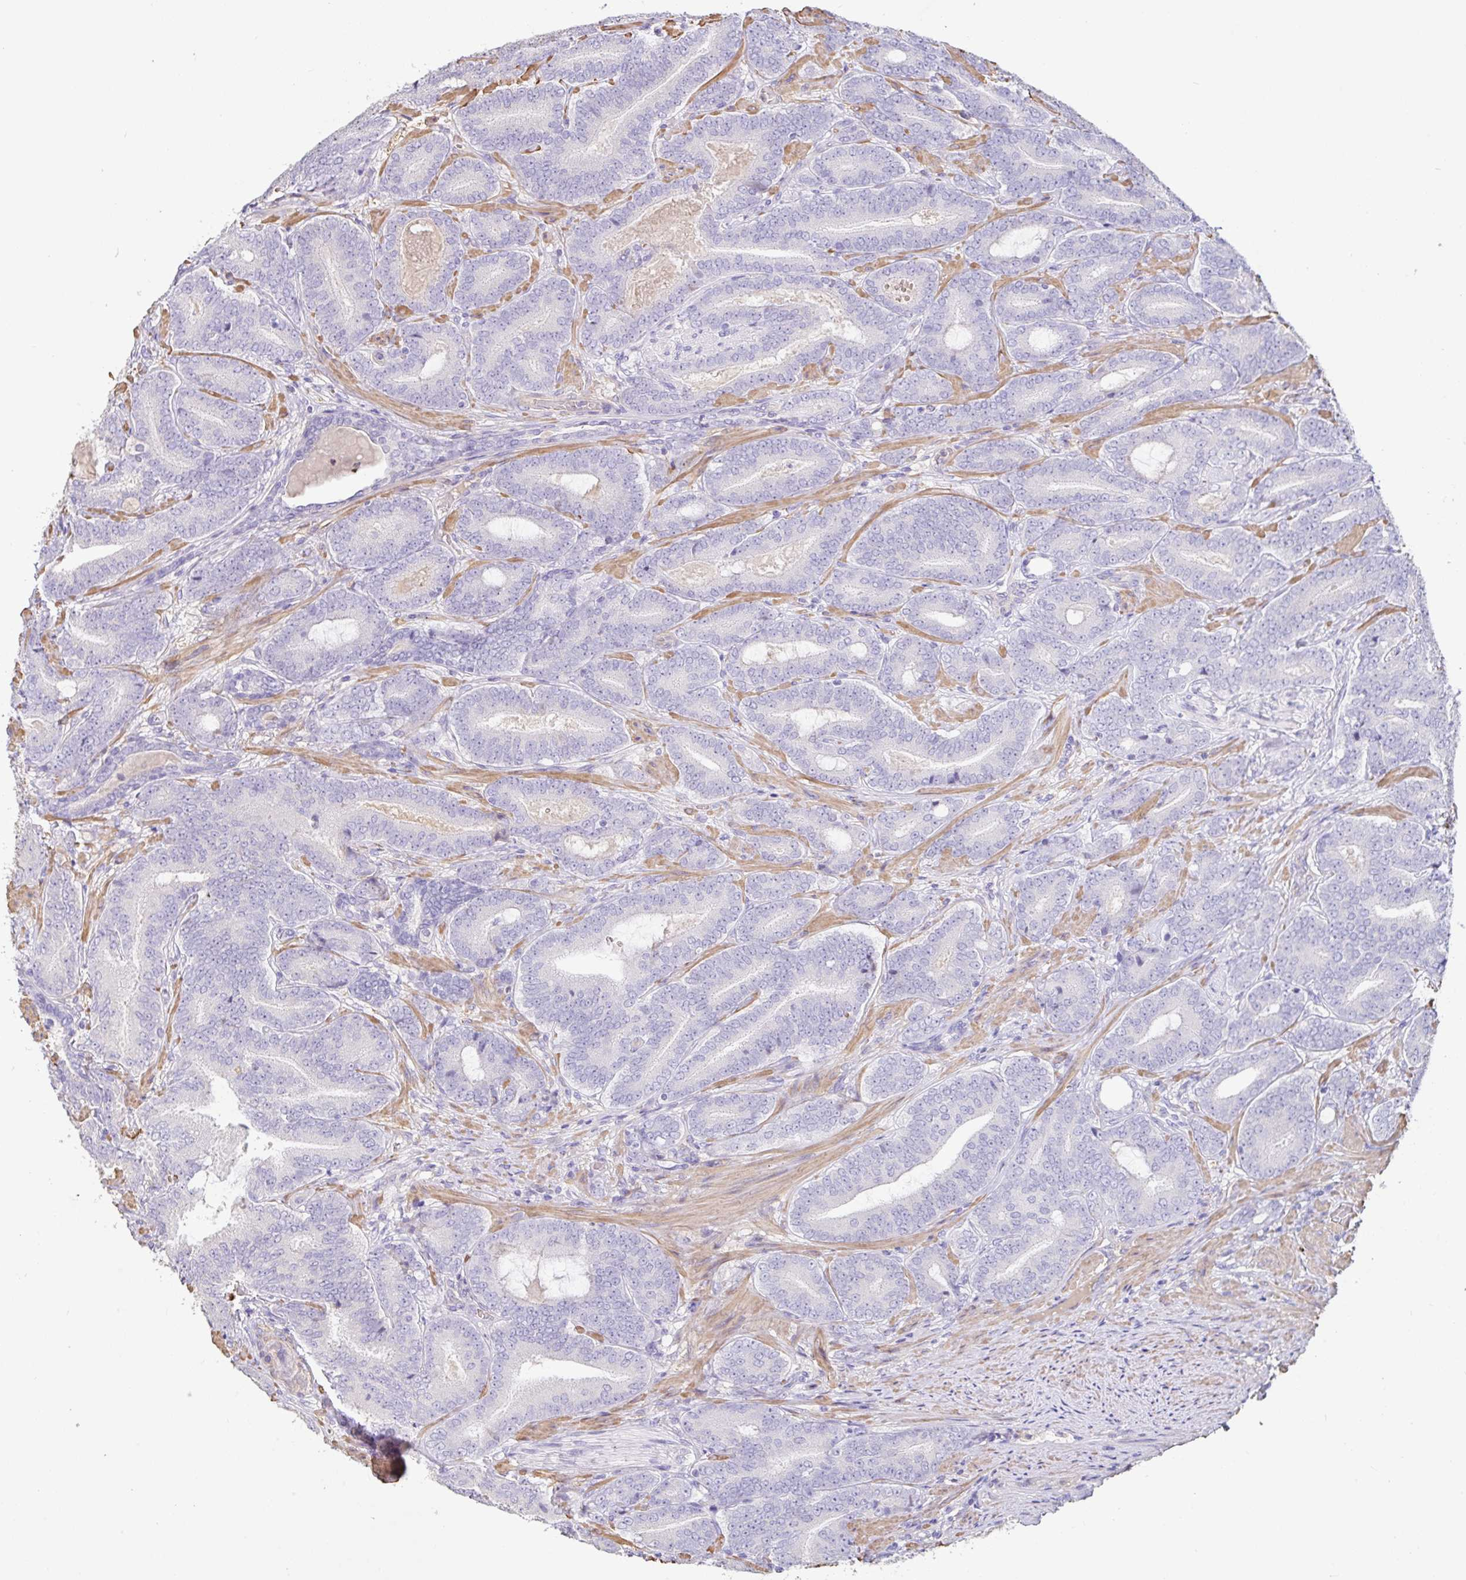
{"staining": {"intensity": "negative", "quantity": "none", "location": "none"}, "tissue": "prostate cancer", "cell_type": "Tumor cells", "image_type": "cancer", "snomed": [{"axis": "morphology", "description": "Adenocarcinoma, High grade"}, {"axis": "topography", "description": "Prostate"}], "caption": "Photomicrograph shows no significant protein expression in tumor cells of prostate cancer (adenocarcinoma (high-grade)).", "gene": "PYGM", "patient": {"sex": "male", "age": 62}}